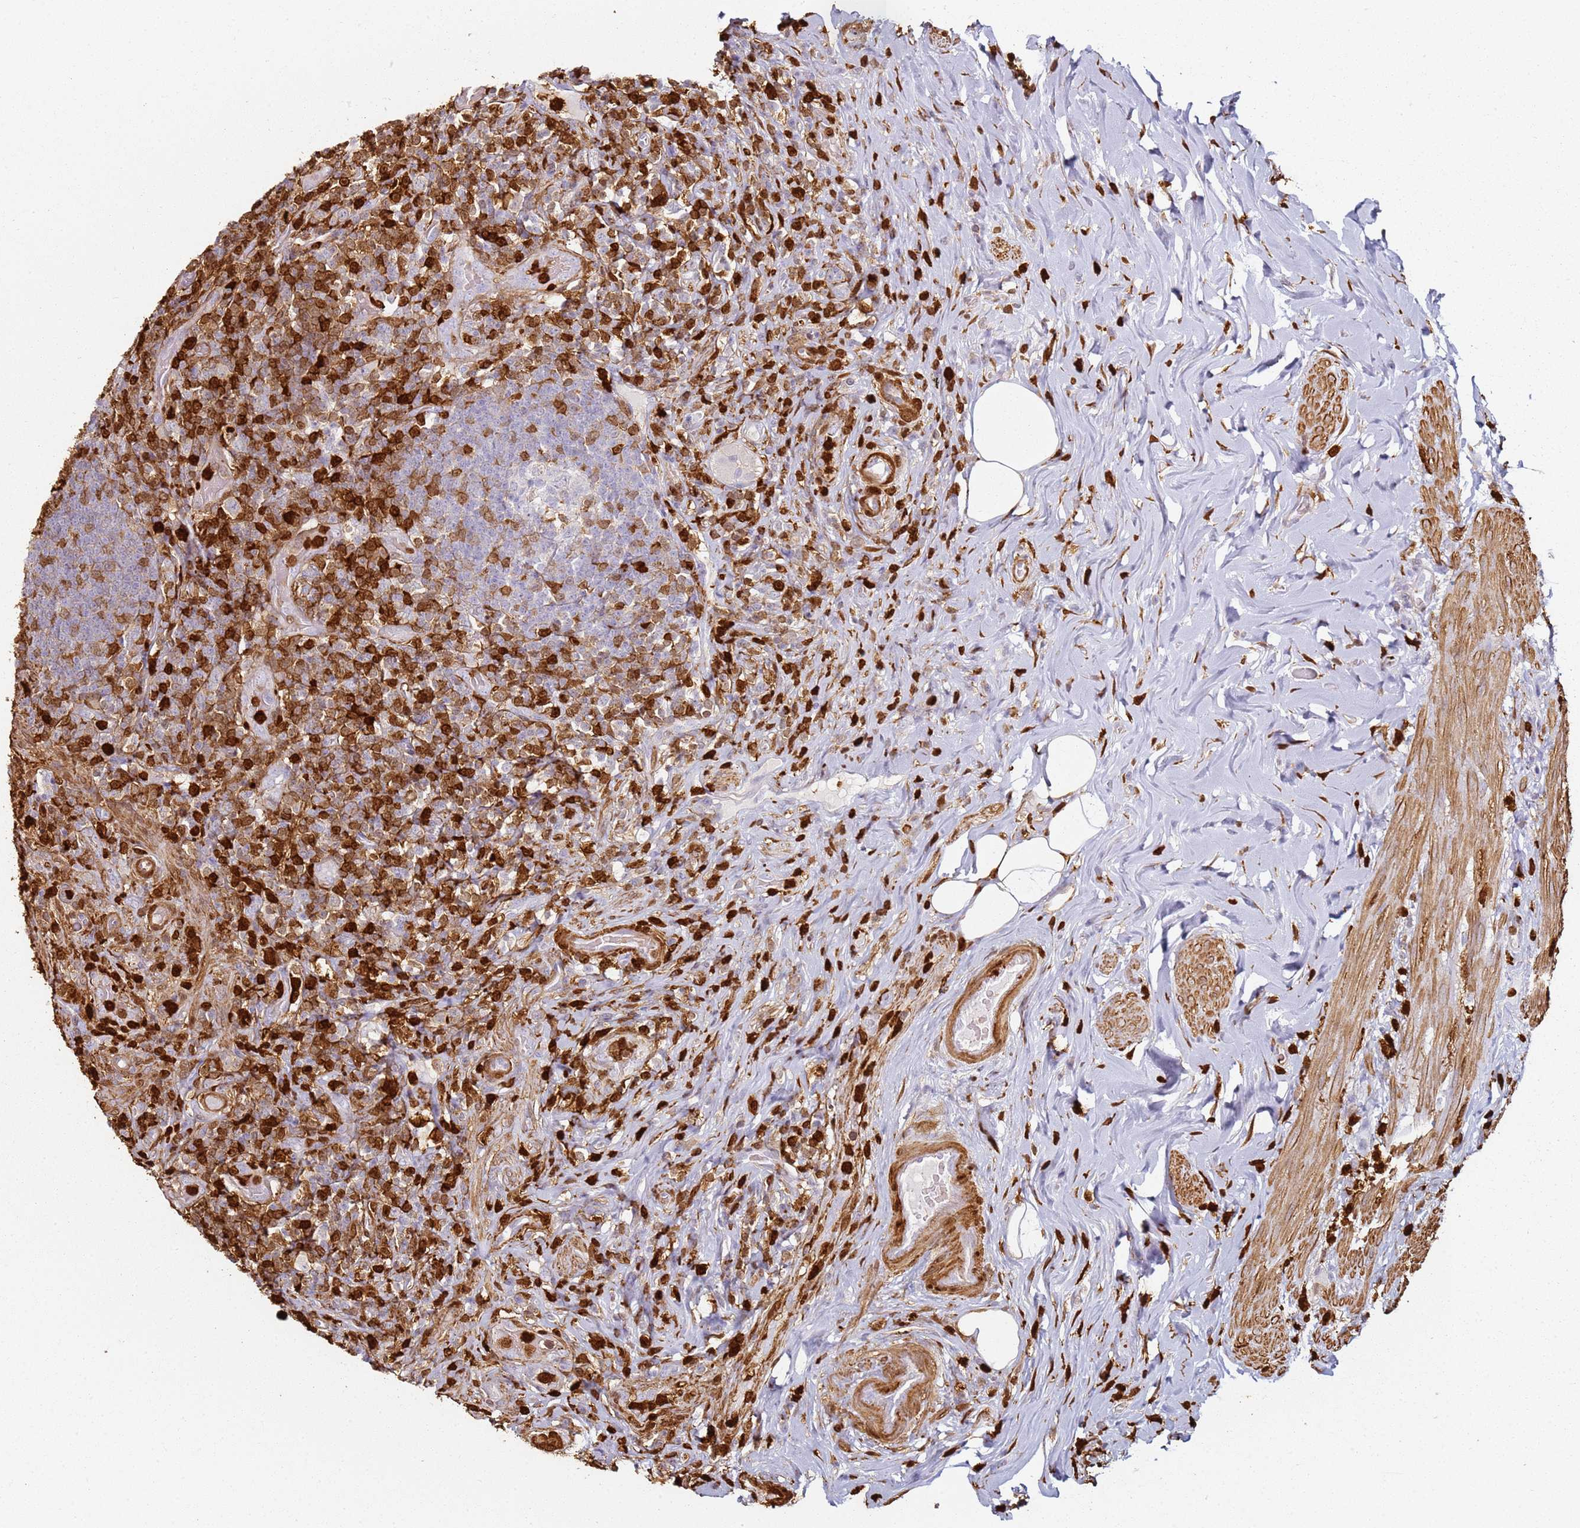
{"staining": {"intensity": "moderate", "quantity": "<25%", "location": "cytoplasmic/membranous"}, "tissue": "appendix", "cell_type": "Glandular cells", "image_type": "normal", "snomed": [{"axis": "morphology", "description": "Normal tissue, NOS"}, {"axis": "topography", "description": "Appendix"}], "caption": "Immunohistochemistry (DAB (3,3'-diaminobenzidine)) staining of benign appendix reveals moderate cytoplasmic/membranous protein expression in approximately <25% of glandular cells. Using DAB (3,3'-diaminobenzidine) (brown) and hematoxylin (blue) stains, captured at high magnification using brightfield microscopy.", "gene": "S100A4", "patient": {"sex": "female", "age": 43}}